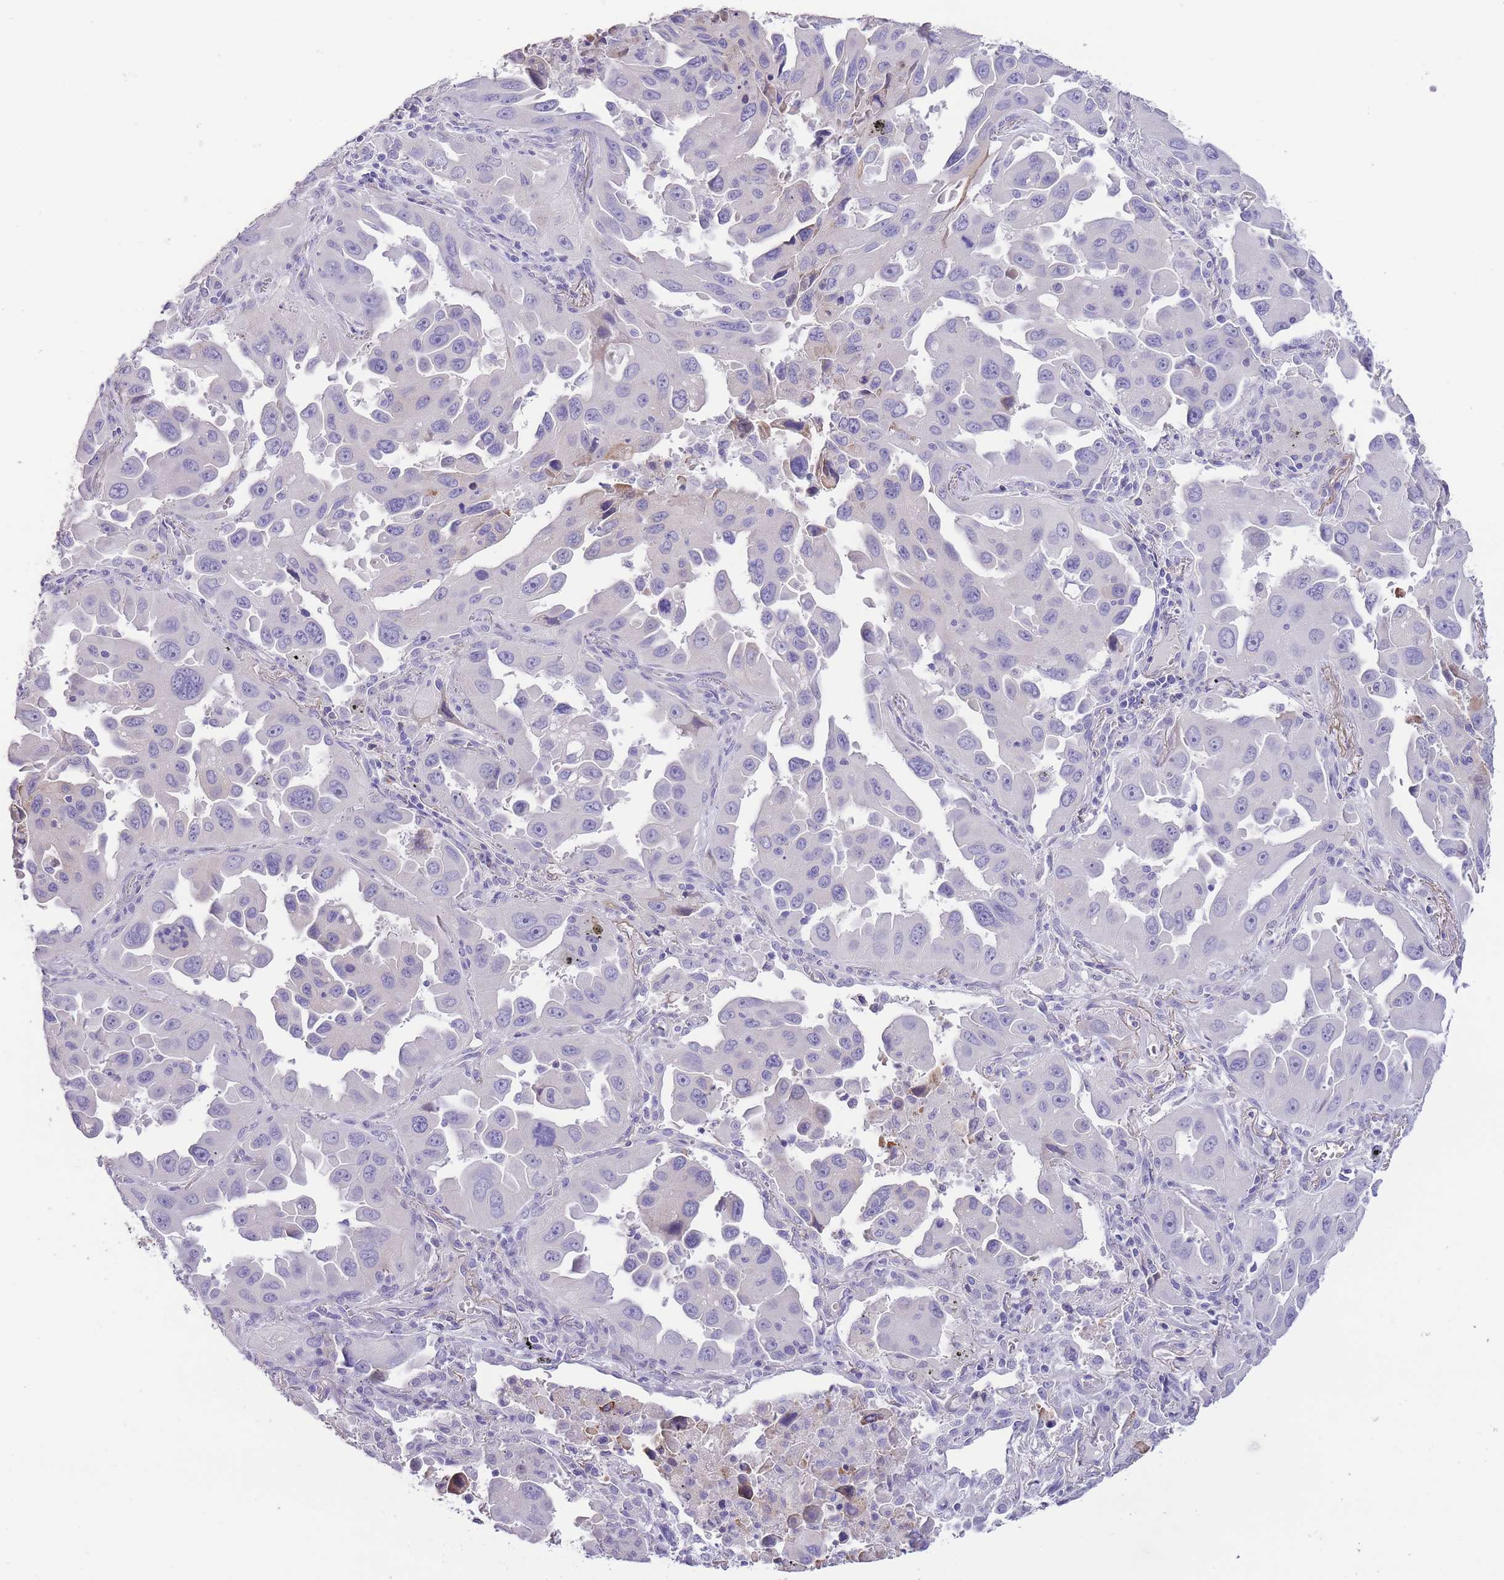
{"staining": {"intensity": "negative", "quantity": "none", "location": "none"}, "tissue": "lung cancer", "cell_type": "Tumor cells", "image_type": "cancer", "snomed": [{"axis": "morphology", "description": "Adenocarcinoma, NOS"}, {"axis": "topography", "description": "Lung"}], "caption": "DAB immunohistochemical staining of lung adenocarcinoma shows no significant positivity in tumor cells.", "gene": "RAI2", "patient": {"sex": "male", "age": 66}}